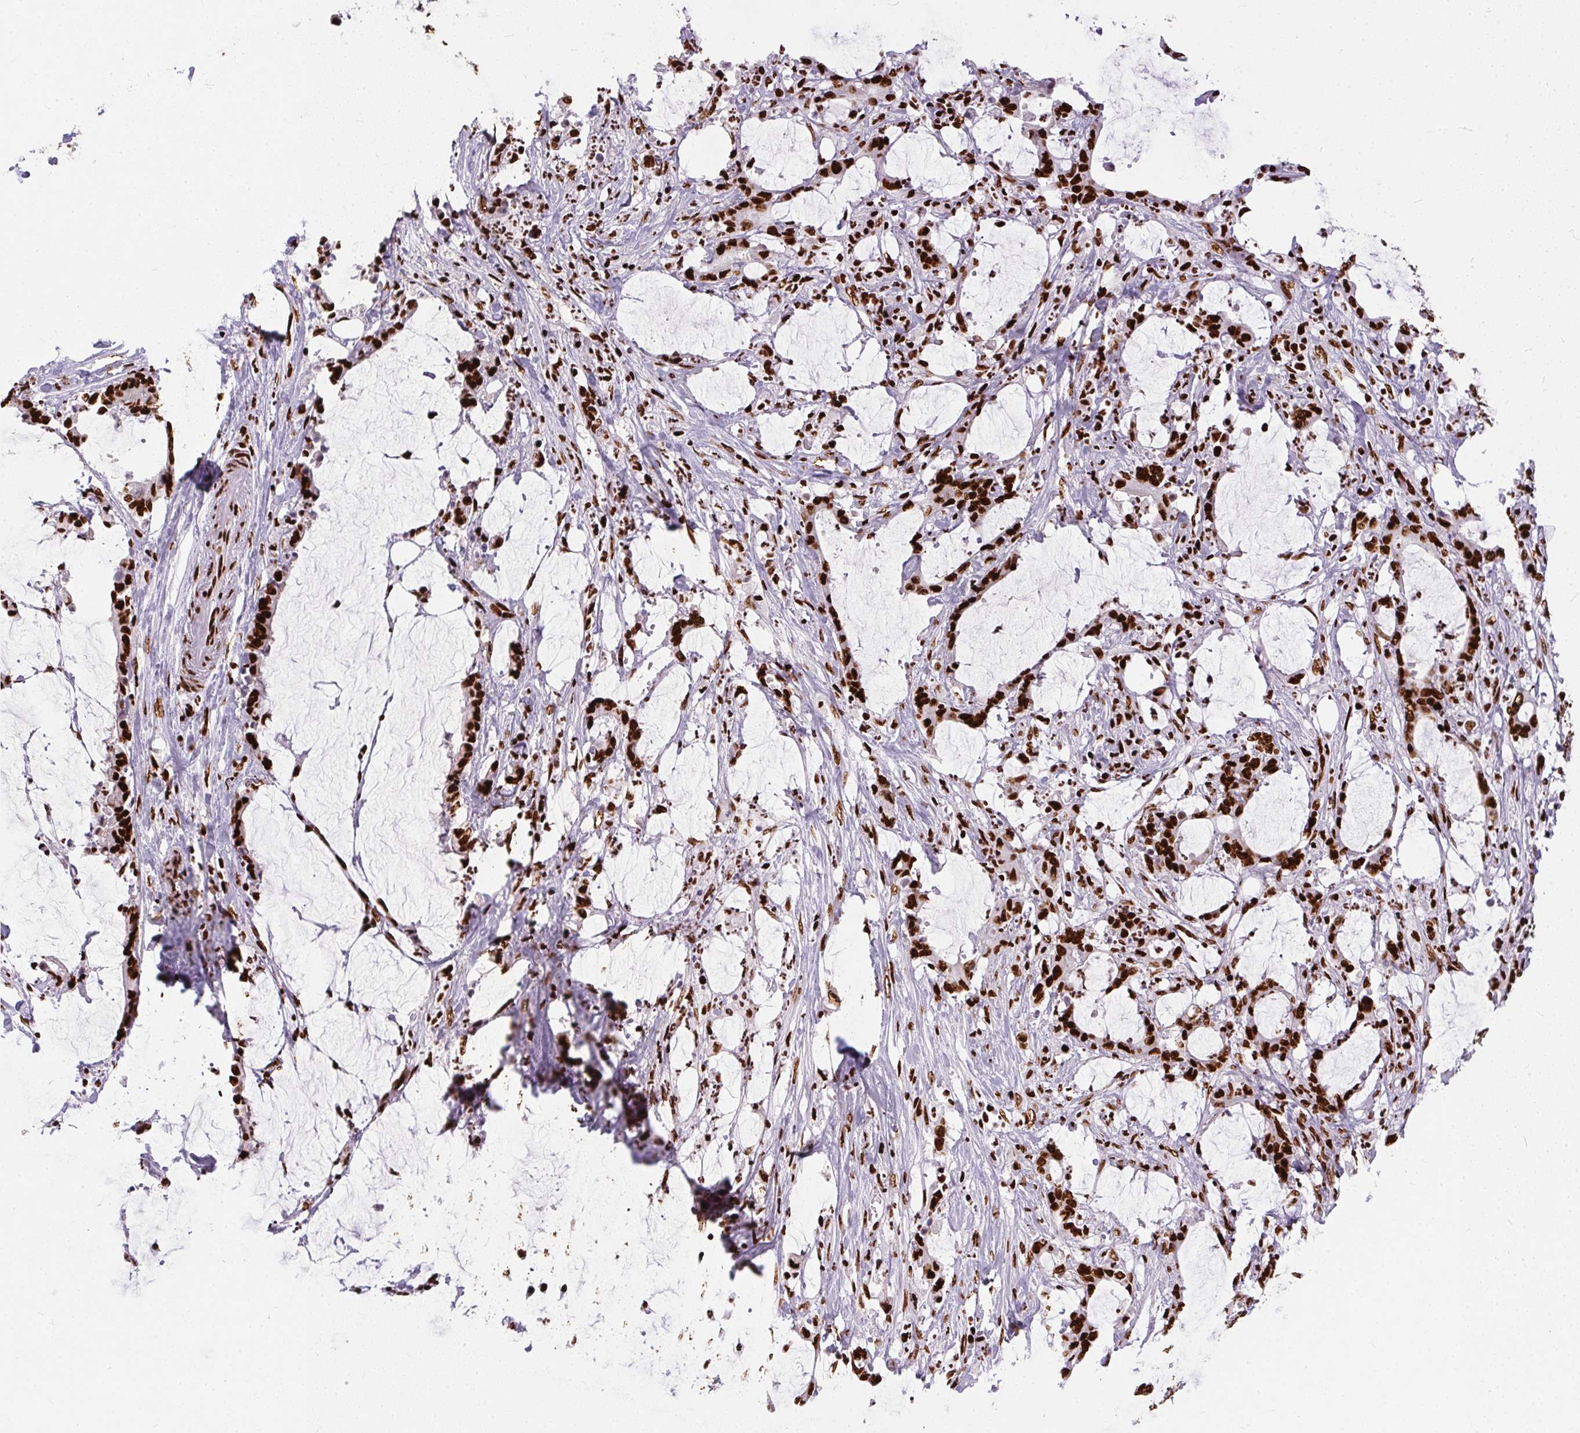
{"staining": {"intensity": "strong", "quantity": ">75%", "location": "nuclear"}, "tissue": "stomach cancer", "cell_type": "Tumor cells", "image_type": "cancer", "snomed": [{"axis": "morphology", "description": "Adenocarcinoma, NOS"}, {"axis": "topography", "description": "Stomach, upper"}], "caption": "Adenocarcinoma (stomach) was stained to show a protein in brown. There is high levels of strong nuclear positivity in approximately >75% of tumor cells.", "gene": "PAGE3", "patient": {"sex": "male", "age": 68}}